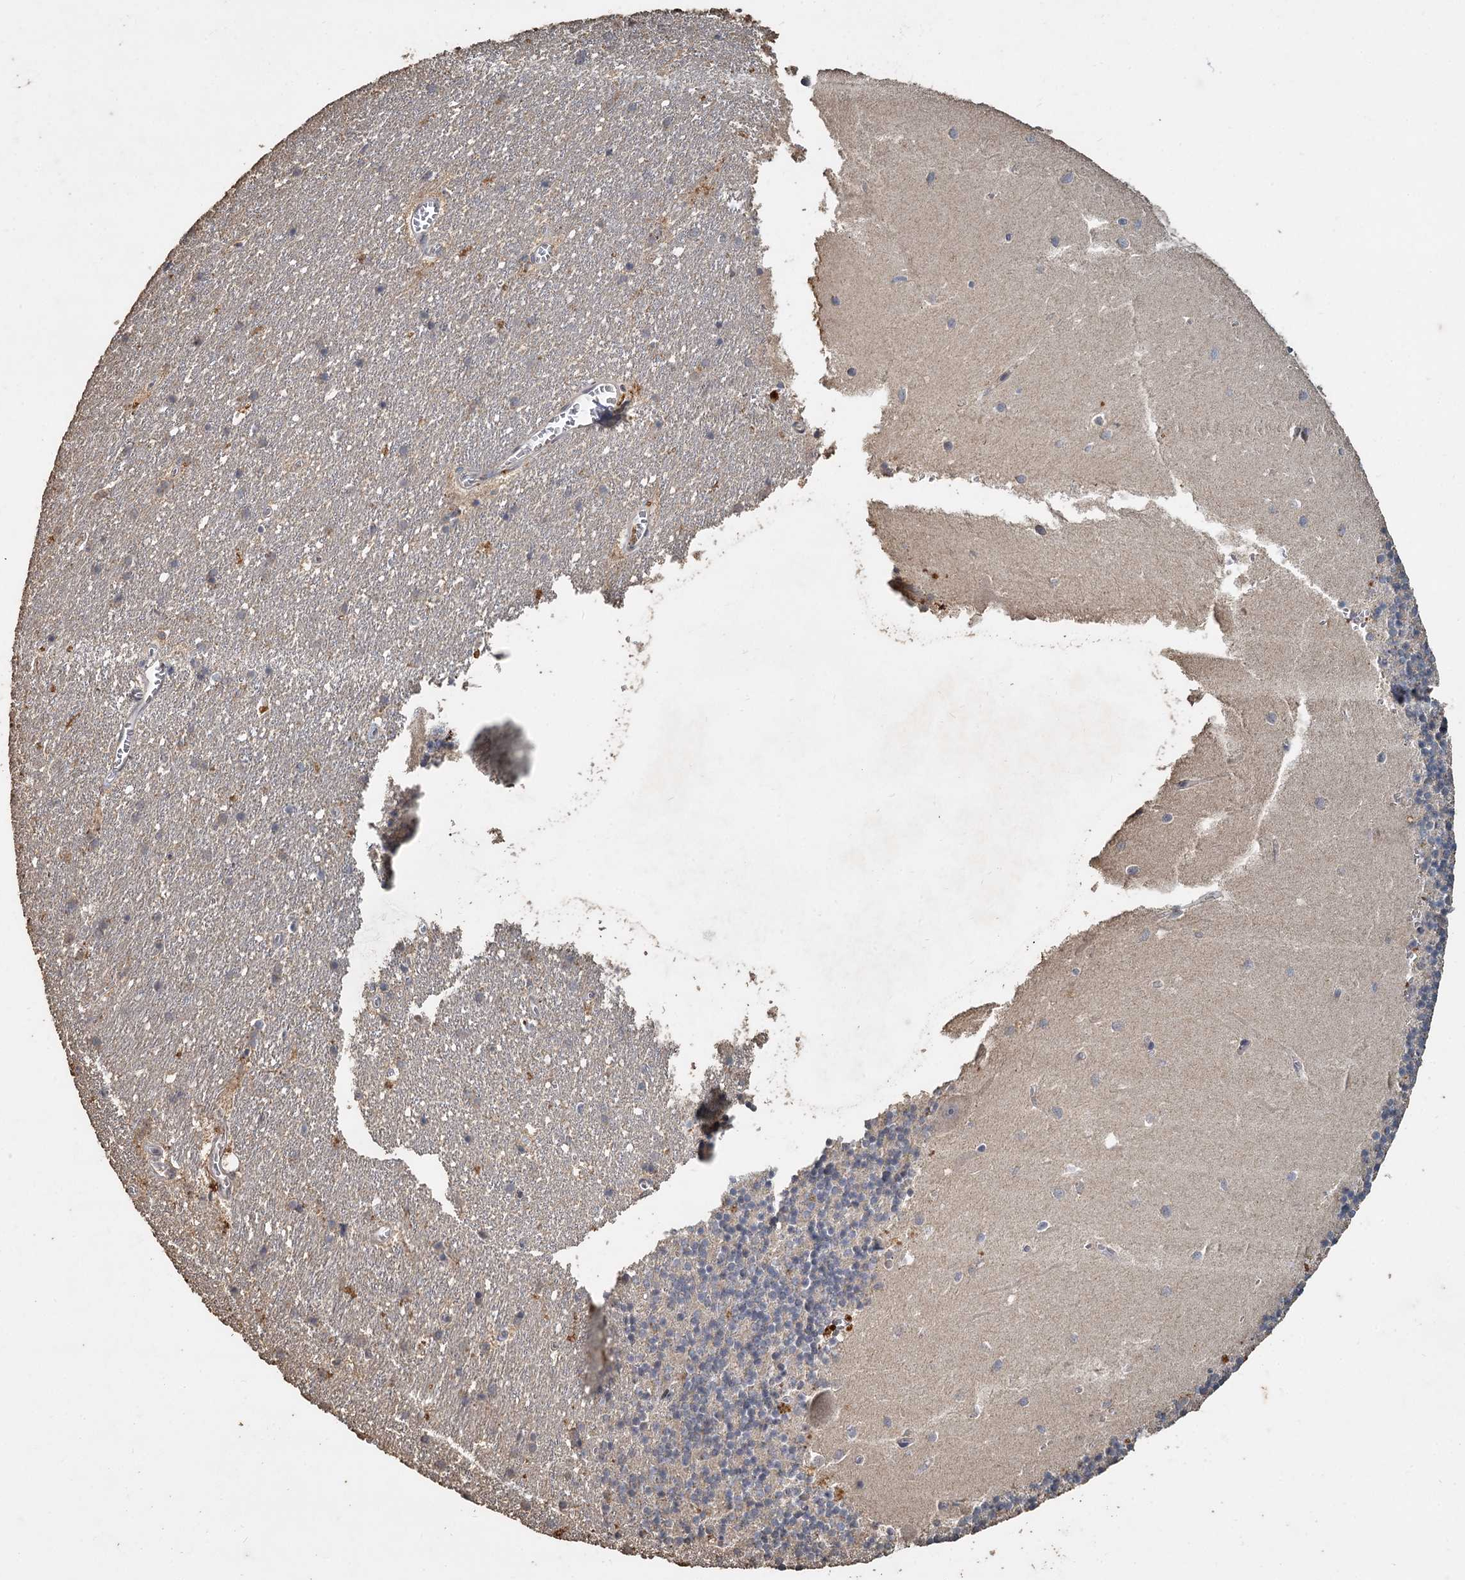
{"staining": {"intensity": "negative", "quantity": "none", "location": "none"}, "tissue": "cerebellum", "cell_type": "Cells in granular layer", "image_type": "normal", "snomed": [{"axis": "morphology", "description": "Normal tissue, NOS"}, {"axis": "topography", "description": "Cerebellum"}], "caption": "Immunohistochemistry (IHC) of benign human cerebellum demonstrates no staining in cells in granular layer. (DAB immunohistochemistry (IHC) with hematoxylin counter stain).", "gene": "CCDC61", "patient": {"sex": "male", "age": 54}}